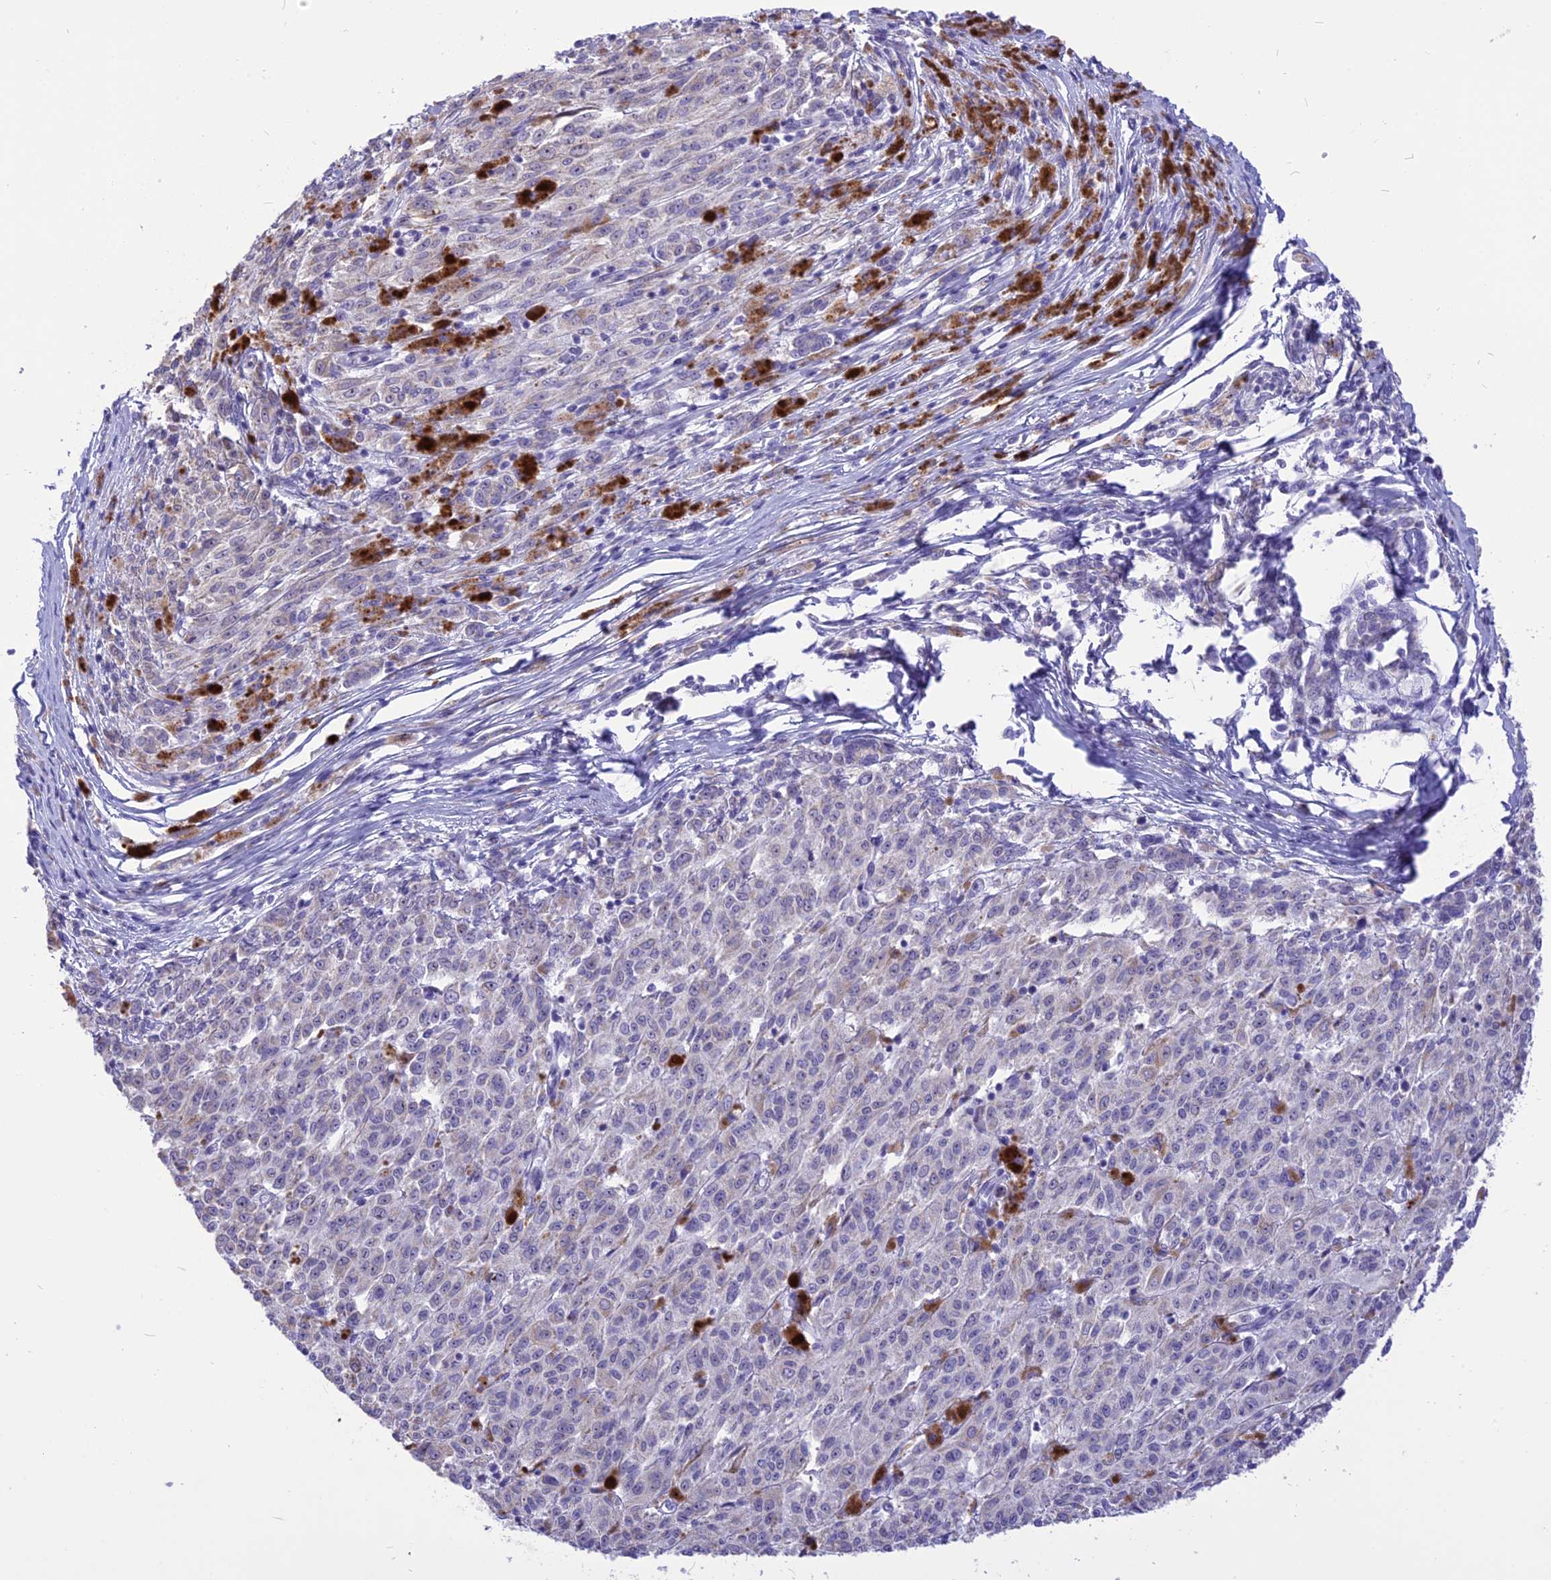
{"staining": {"intensity": "weak", "quantity": "25%-75%", "location": "cytoplasmic/membranous"}, "tissue": "melanoma", "cell_type": "Tumor cells", "image_type": "cancer", "snomed": [{"axis": "morphology", "description": "Malignant melanoma, NOS"}, {"axis": "topography", "description": "Skin"}], "caption": "An IHC histopathology image of tumor tissue is shown. Protein staining in brown labels weak cytoplasmic/membranous positivity in malignant melanoma within tumor cells.", "gene": "CMSS1", "patient": {"sex": "female", "age": 52}}